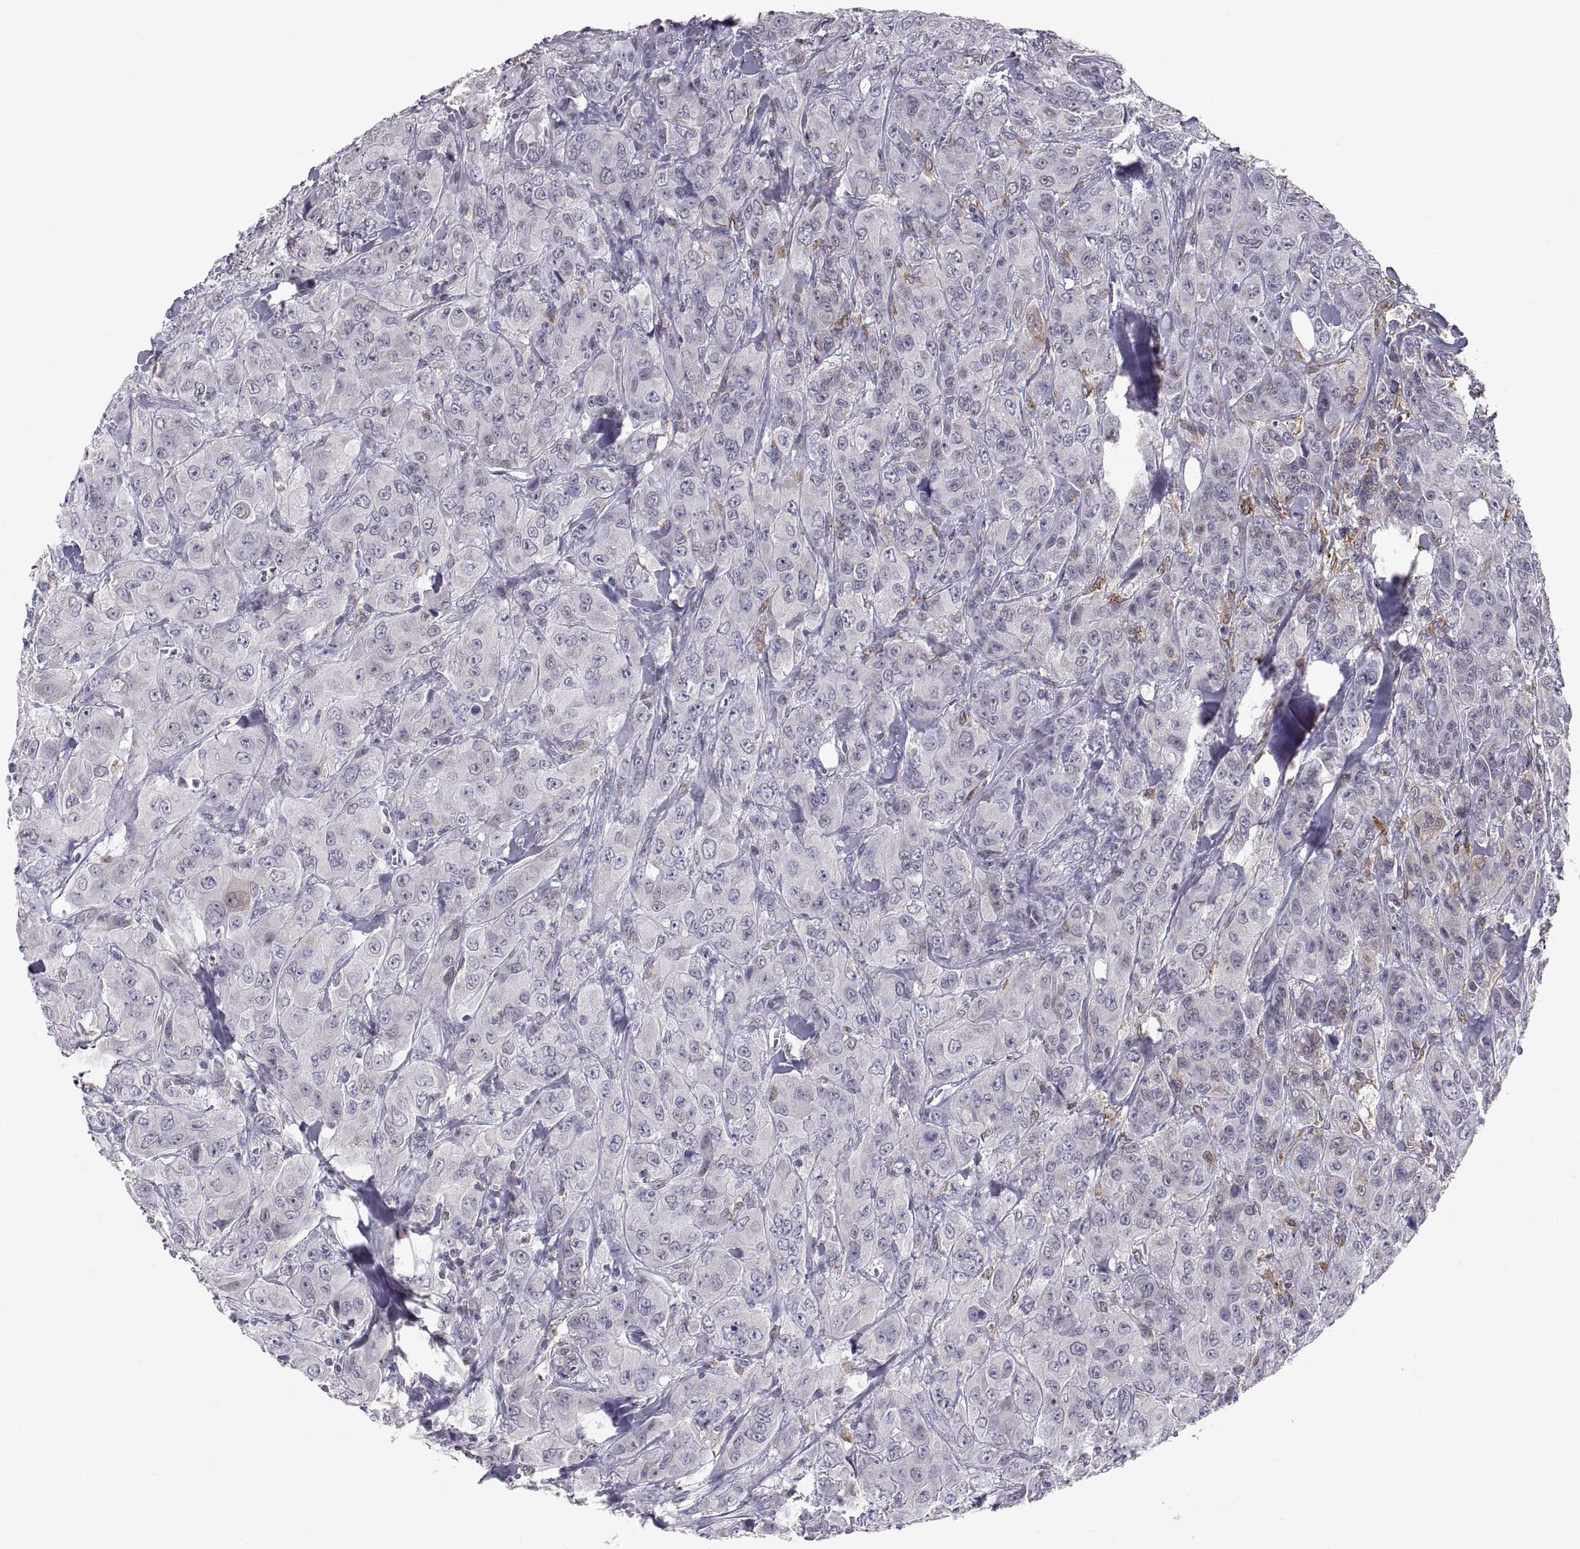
{"staining": {"intensity": "weak", "quantity": "<25%", "location": "cytoplasmic/membranous"}, "tissue": "breast cancer", "cell_type": "Tumor cells", "image_type": "cancer", "snomed": [{"axis": "morphology", "description": "Duct carcinoma"}, {"axis": "topography", "description": "Breast"}], "caption": "Immunohistochemistry (IHC) image of neoplastic tissue: breast invasive ductal carcinoma stained with DAB demonstrates no significant protein staining in tumor cells.", "gene": "ERO1A", "patient": {"sex": "female", "age": 43}}